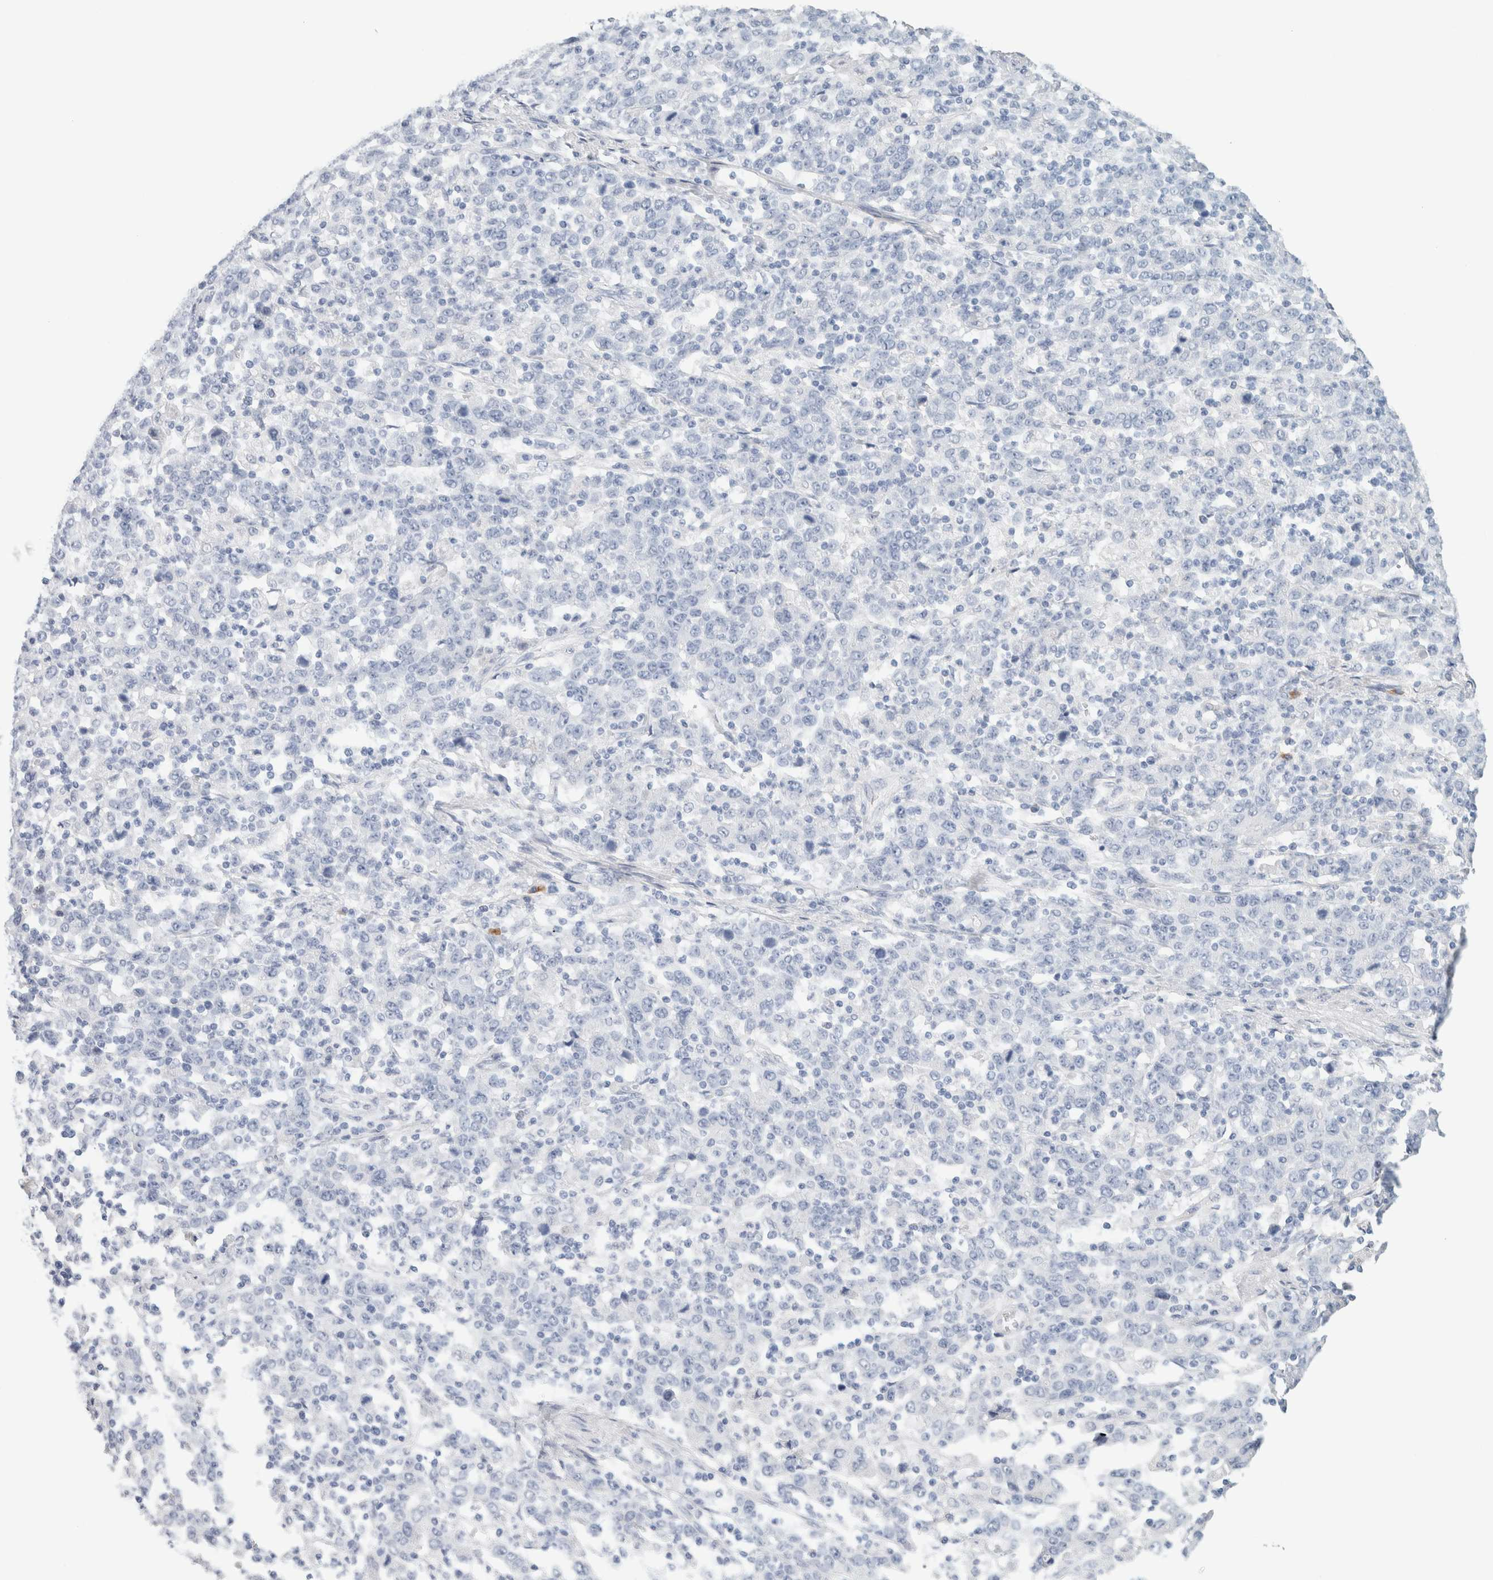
{"staining": {"intensity": "negative", "quantity": "none", "location": "none"}, "tissue": "stomach cancer", "cell_type": "Tumor cells", "image_type": "cancer", "snomed": [{"axis": "morphology", "description": "Adenocarcinoma, NOS"}, {"axis": "topography", "description": "Stomach, upper"}], "caption": "Tumor cells show no significant positivity in stomach cancer.", "gene": "IL6", "patient": {"sex": "male", "age": 69}}